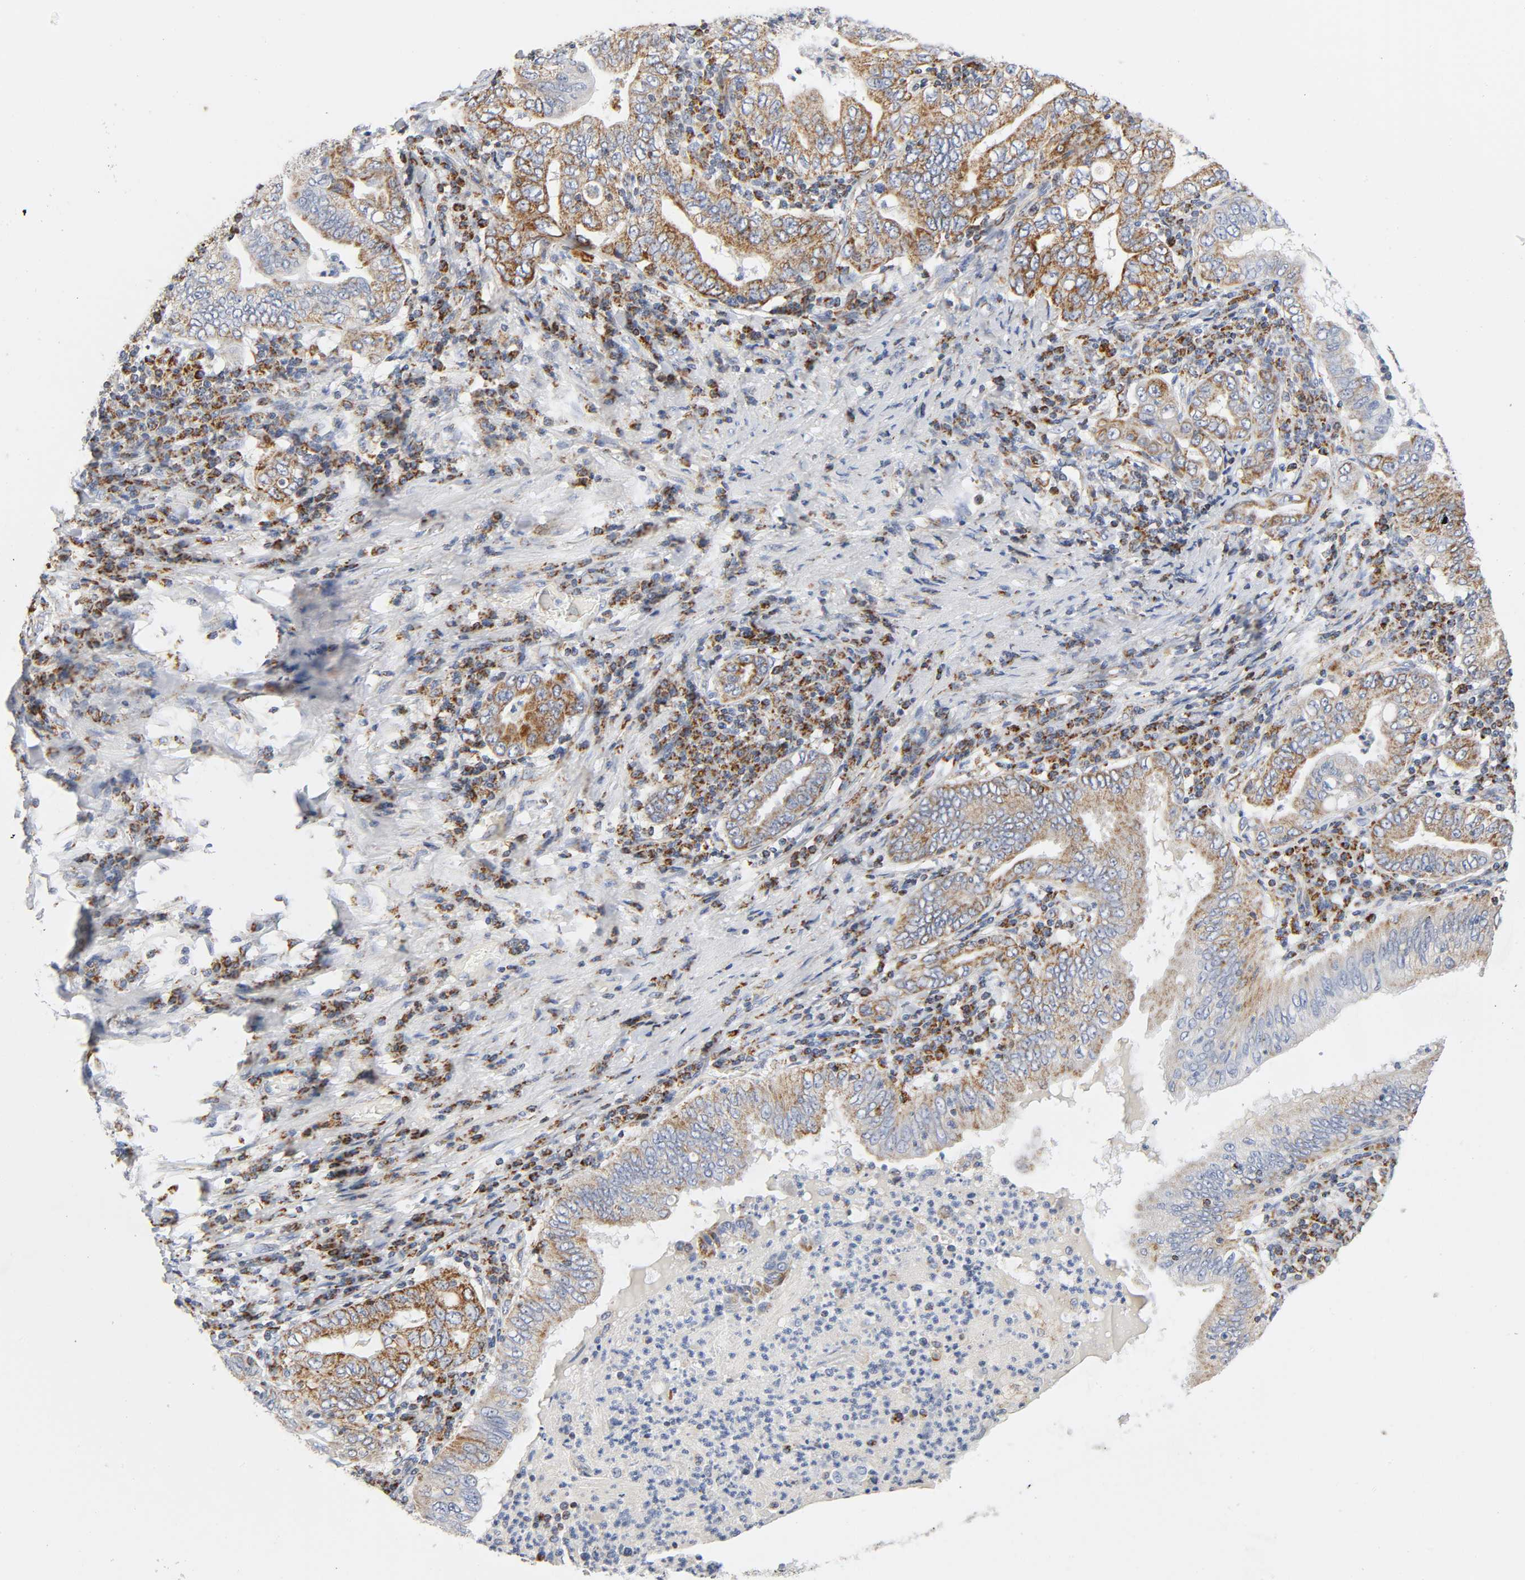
{"staining": {"intensity": "moderate", "quantity": ">75%", "location": "cytoplasmic/membranous"}, "tissue": "stomach cancer", "cell_type": "Tumor cells", "image_type": "cancer", "snomed": [{"axis": "morphology", "description": "Normal tissue, NOS"}, {"axis": "morphology", "description": "Adenocarcinoma, NOS"}, {"axis": "topography", "description": "Esophagus"}, {"axis": "topography", "description": "Stomach, upper"}, {"axis": "topography", "description": "Peripheral nerve tissue"}], "caption": "Stomach cancer (adenocarcinoma) was stained to show a protein in brown. There is medium levels of moderate cytoplasmic/membranous staining in about >75% of tumor cells.", "gene": "BAK1", "patient": {"sex": "male", "age": 62}}